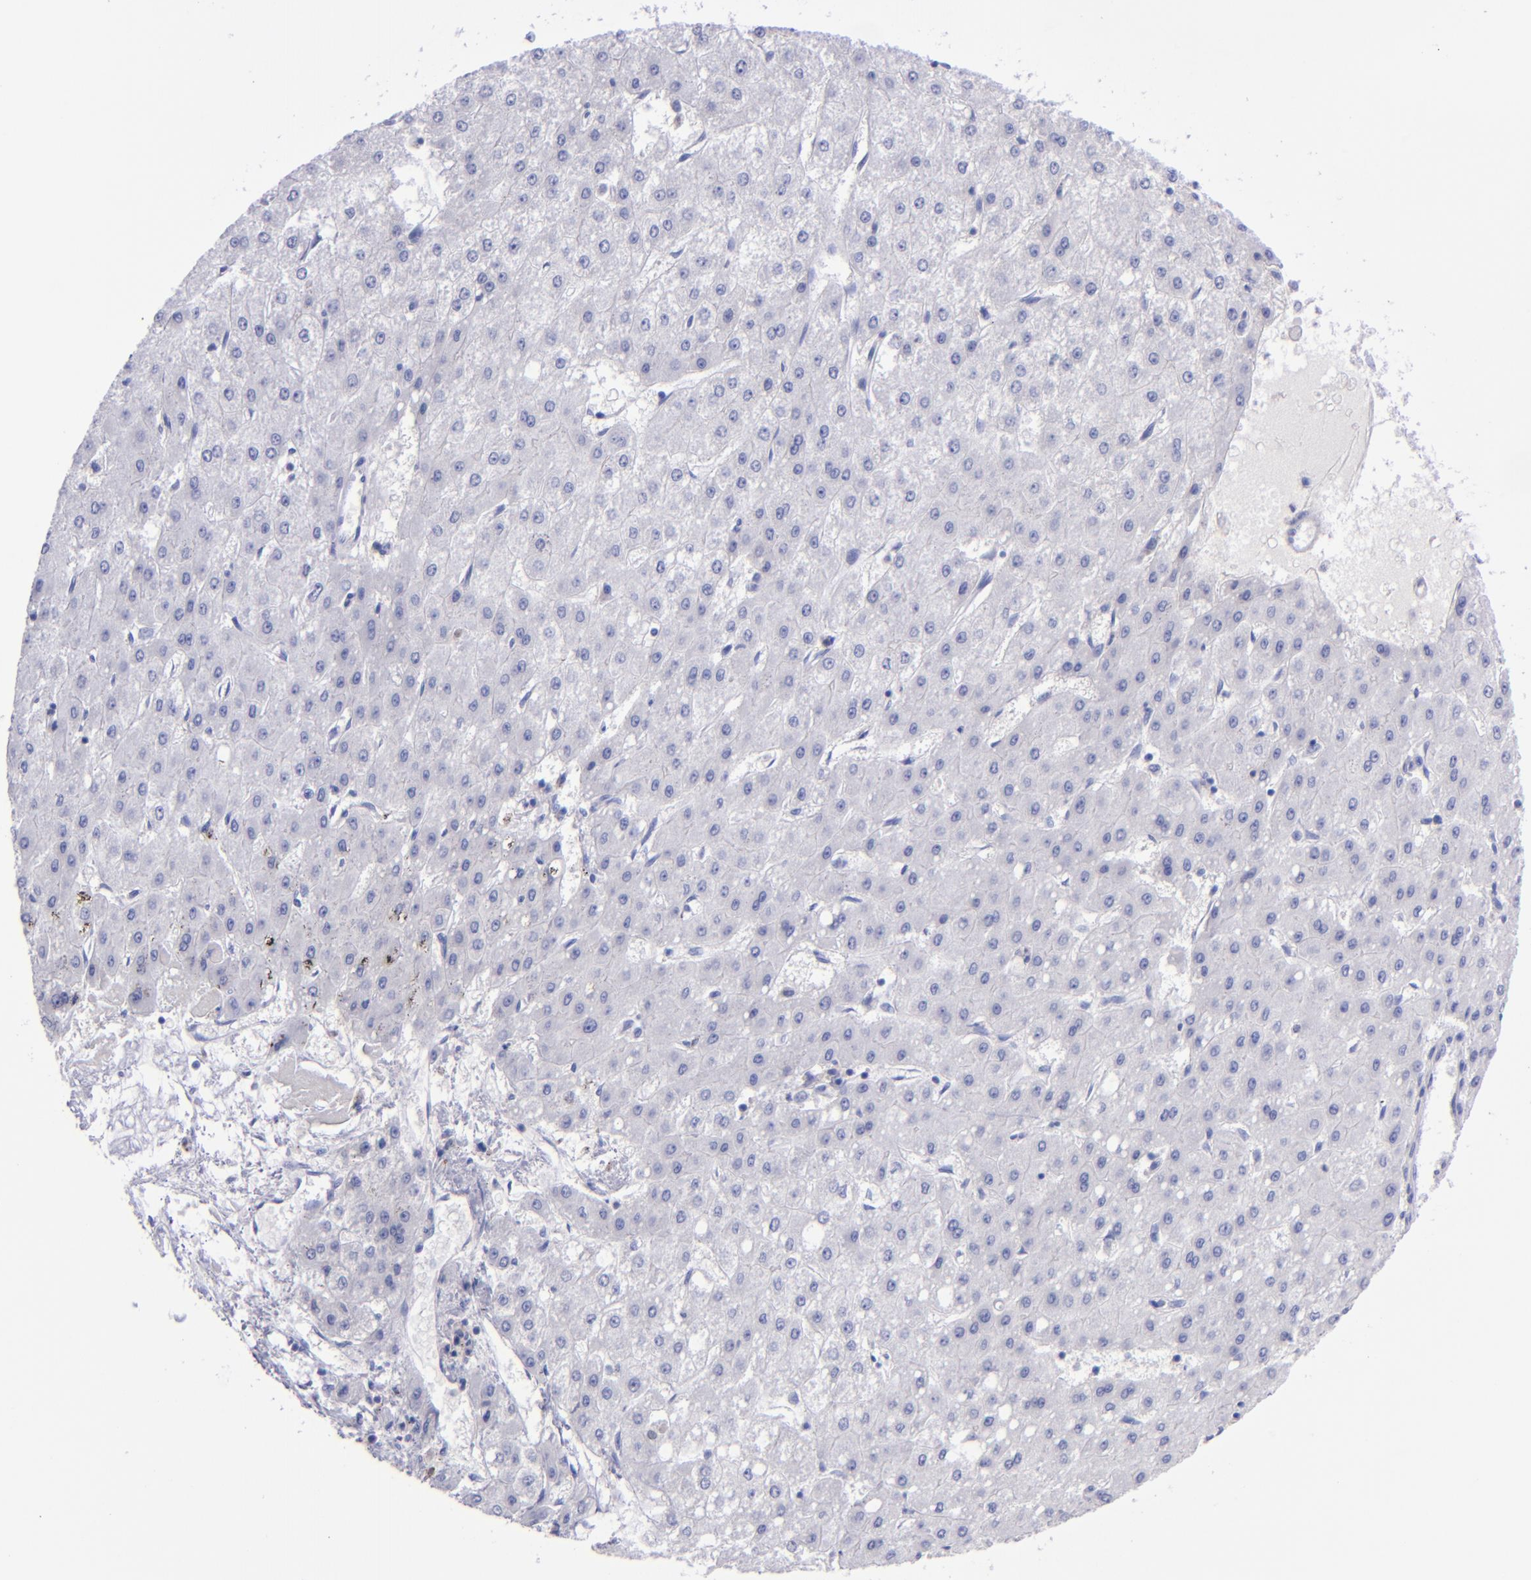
{"staining": {"intensity": "negative", "quantity": "none", "location": "none"}, "tissue": "liver cancer", "cell_type": "Tumor cells", "image_type": "cancer", "snomed": [{"axis": "morphology", "description": "Carcinoma, Hepatocellular, NOS"}, {"axis": "topography", "description": "Liver"}], "caption": "Hepatocellular carcinoma (liver) was stained to show a protein in brown. There is no significant positivity in tumor cells.", "gene": "CD37", "patient": {"sex": "female", "age": 52}}